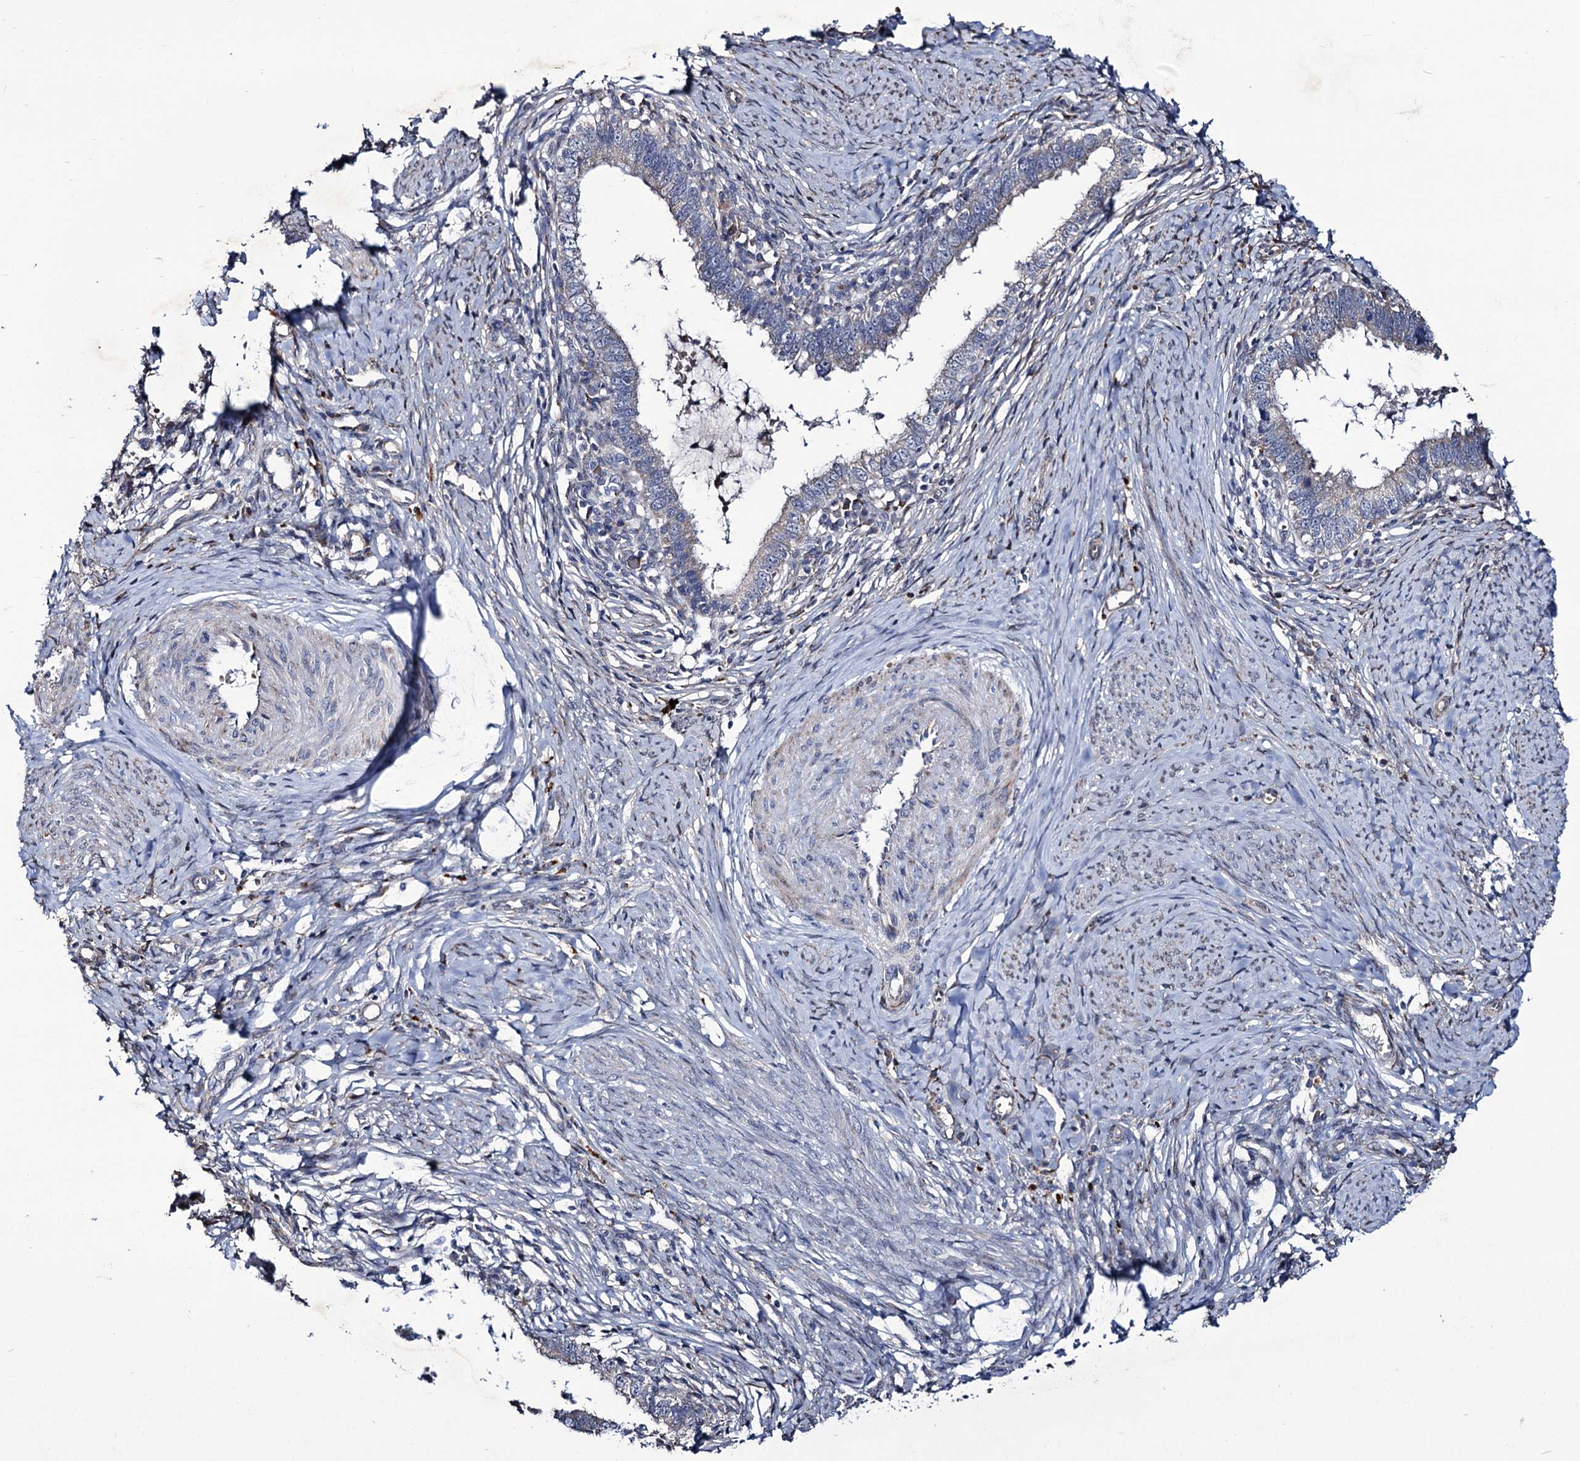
{"staining": {"intensity": "negative", "quantity": "none", "location": "none"}, "tissue": "cervical cancer", "cell_type": "Tumor cells", "image_type": "cancer", "snomed": [{"axis": "morphology", "description": "Adenocarcinoma, NOS"}, {"axis": "topography", "description": "Cervix"}], "caption": "Human cervical cancer stained for a protein using IHC demonstrates no positivity in tumor cells.", "gene": "TUBGCP5", "patient": {"sex": "female", "age": 36}}